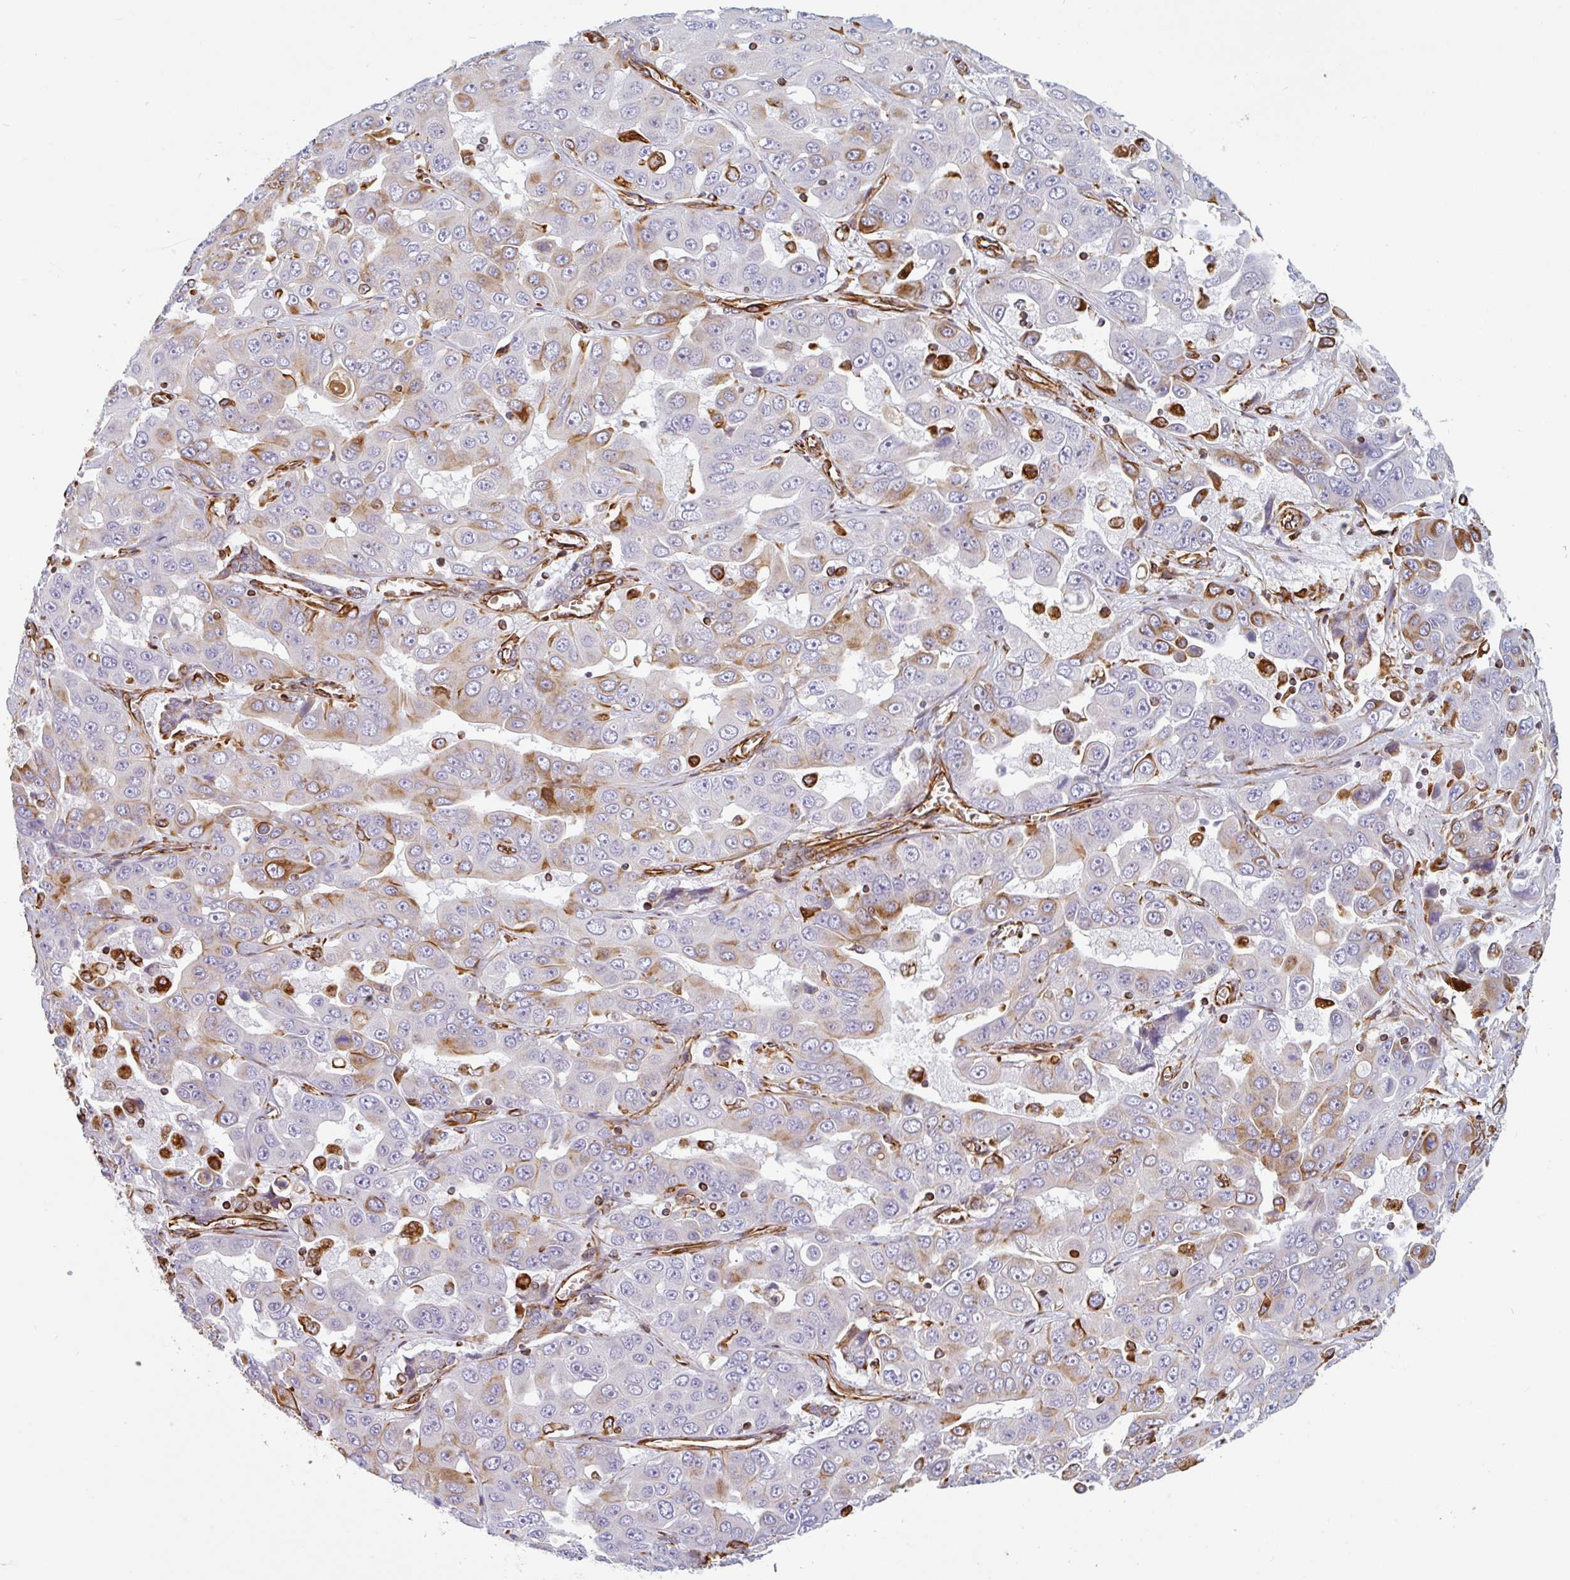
{"staining": {"intensity": "moderate", "quantity": "<25%", "location": "cytoplasmic/membranous"}, "tissue": "liver cancer", "cell_type": "Tumor cells", "image_type": "cancer", "snomed": [{"axis": "morphology", "description": "Cholangiocarcinoma"}, {"axis": "topography", "description": "Liver"}], "caption": "Protein analysis of liver cancer (cholangiocarcinoma) tissue demonstrates moderate cytoplasmic/membranous positivity in approximately <25% of tumor cells.", "gene": "PPFIA1", "patient": {"sex": "female", "age": 52}}